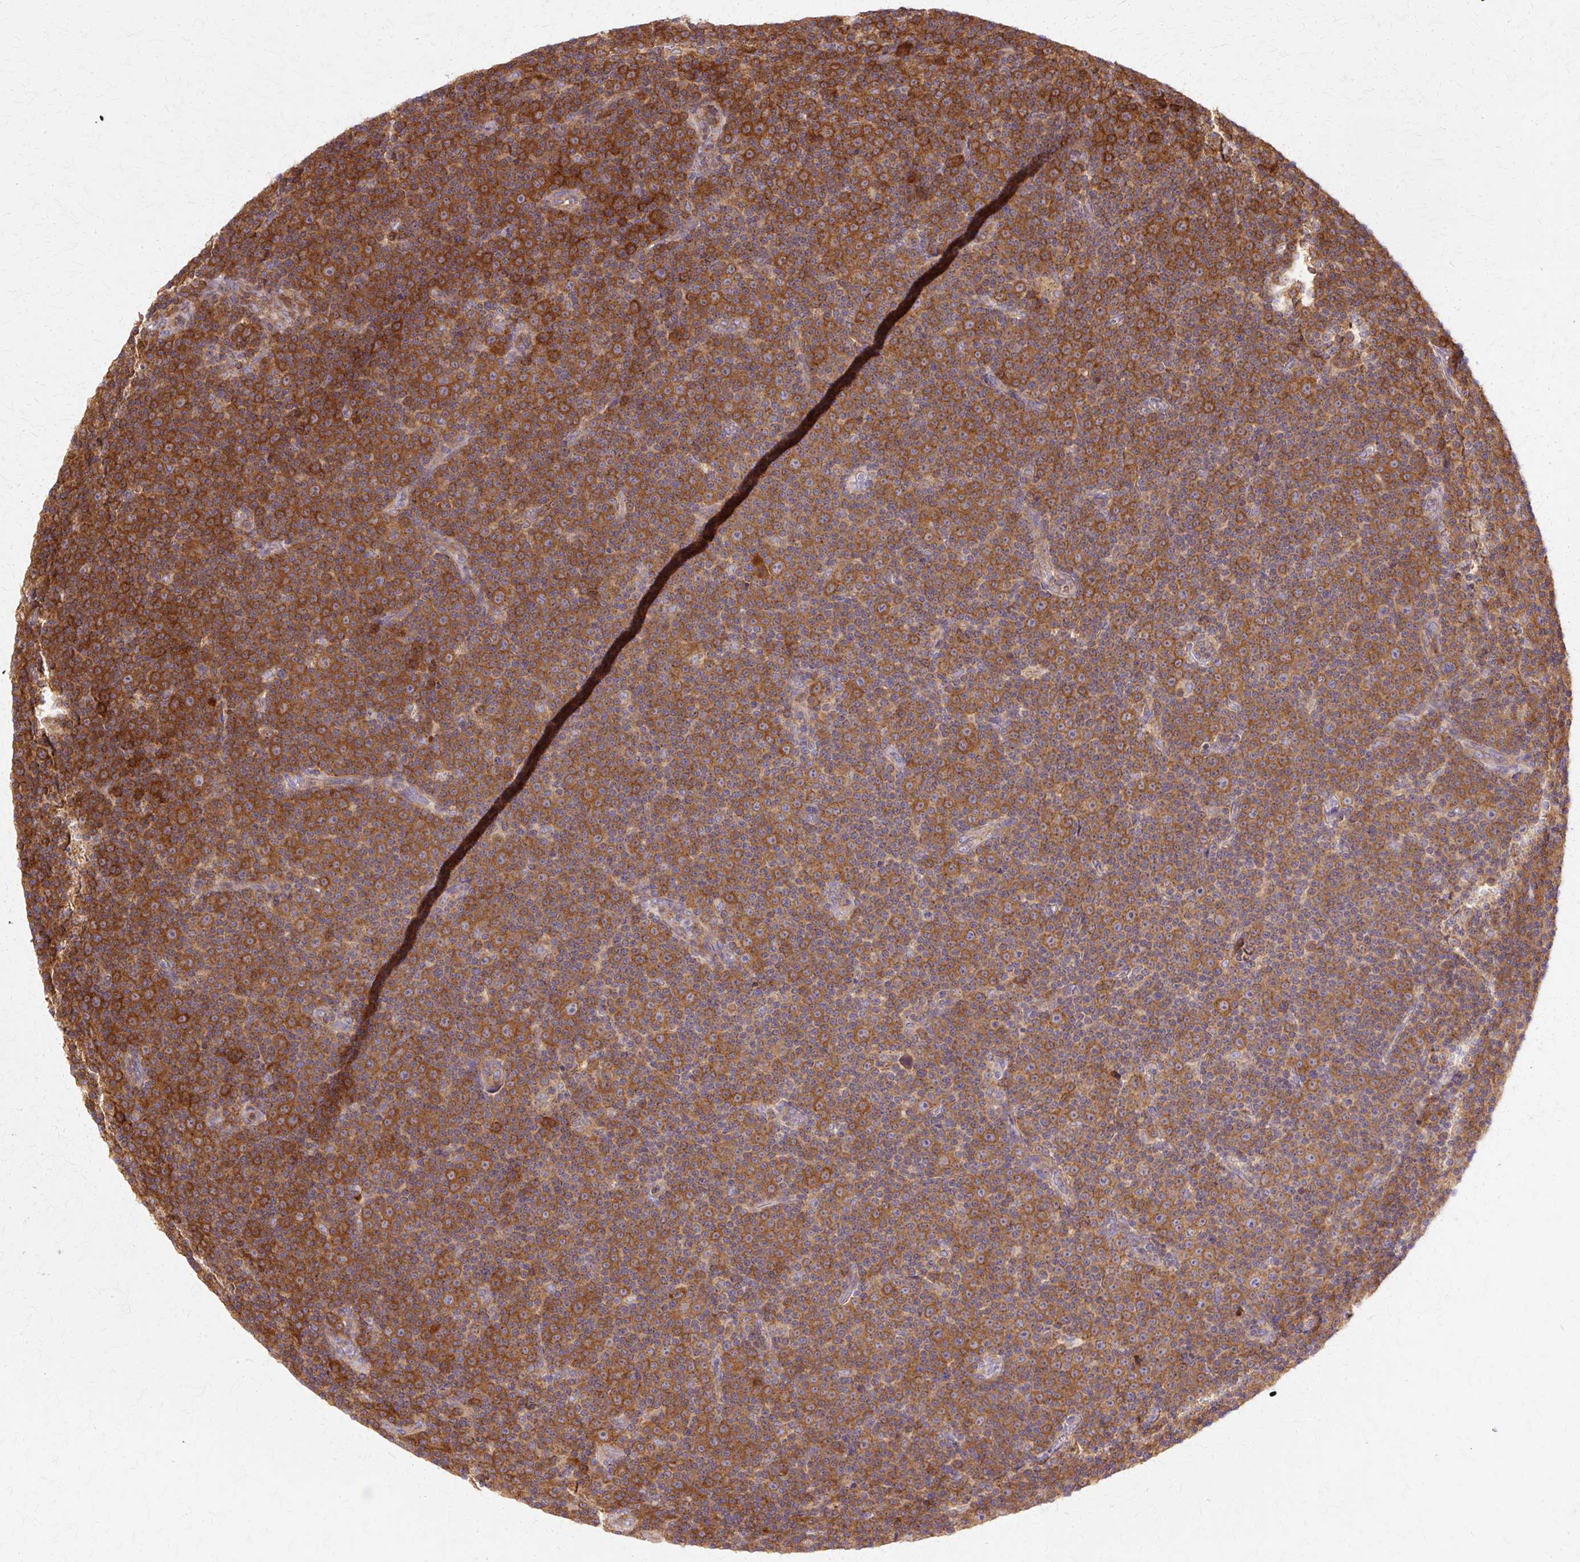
{"staining": {"intensity": "strong", "quantity": "25%-75%", "location": "cytoplasmic/membranous"}, "tissue": "lymphoma", "cell_type": "Tumor cells", "image_type": "cancer", "snomed": [{"axis": "morphology", "description": "Malignant lymphoma, non-Hodgkin's type, Low grade"}, {"axis": "topography", "description": "Lymph node"}], "caption": "Immunohistochemistry image of neoplastic tissue: human low-grade malignant lymphoma, non-Hodgkin's type stained using immunohistochemistry (IHC) displays high levels of strong protein expression localized specifically in the cytoplasmic/membranous of tumor cells, appearing as a cytoplasmic/membranous brown color.", "gene": "COPB1", "patient": {"sex": "female", "age": 67}}